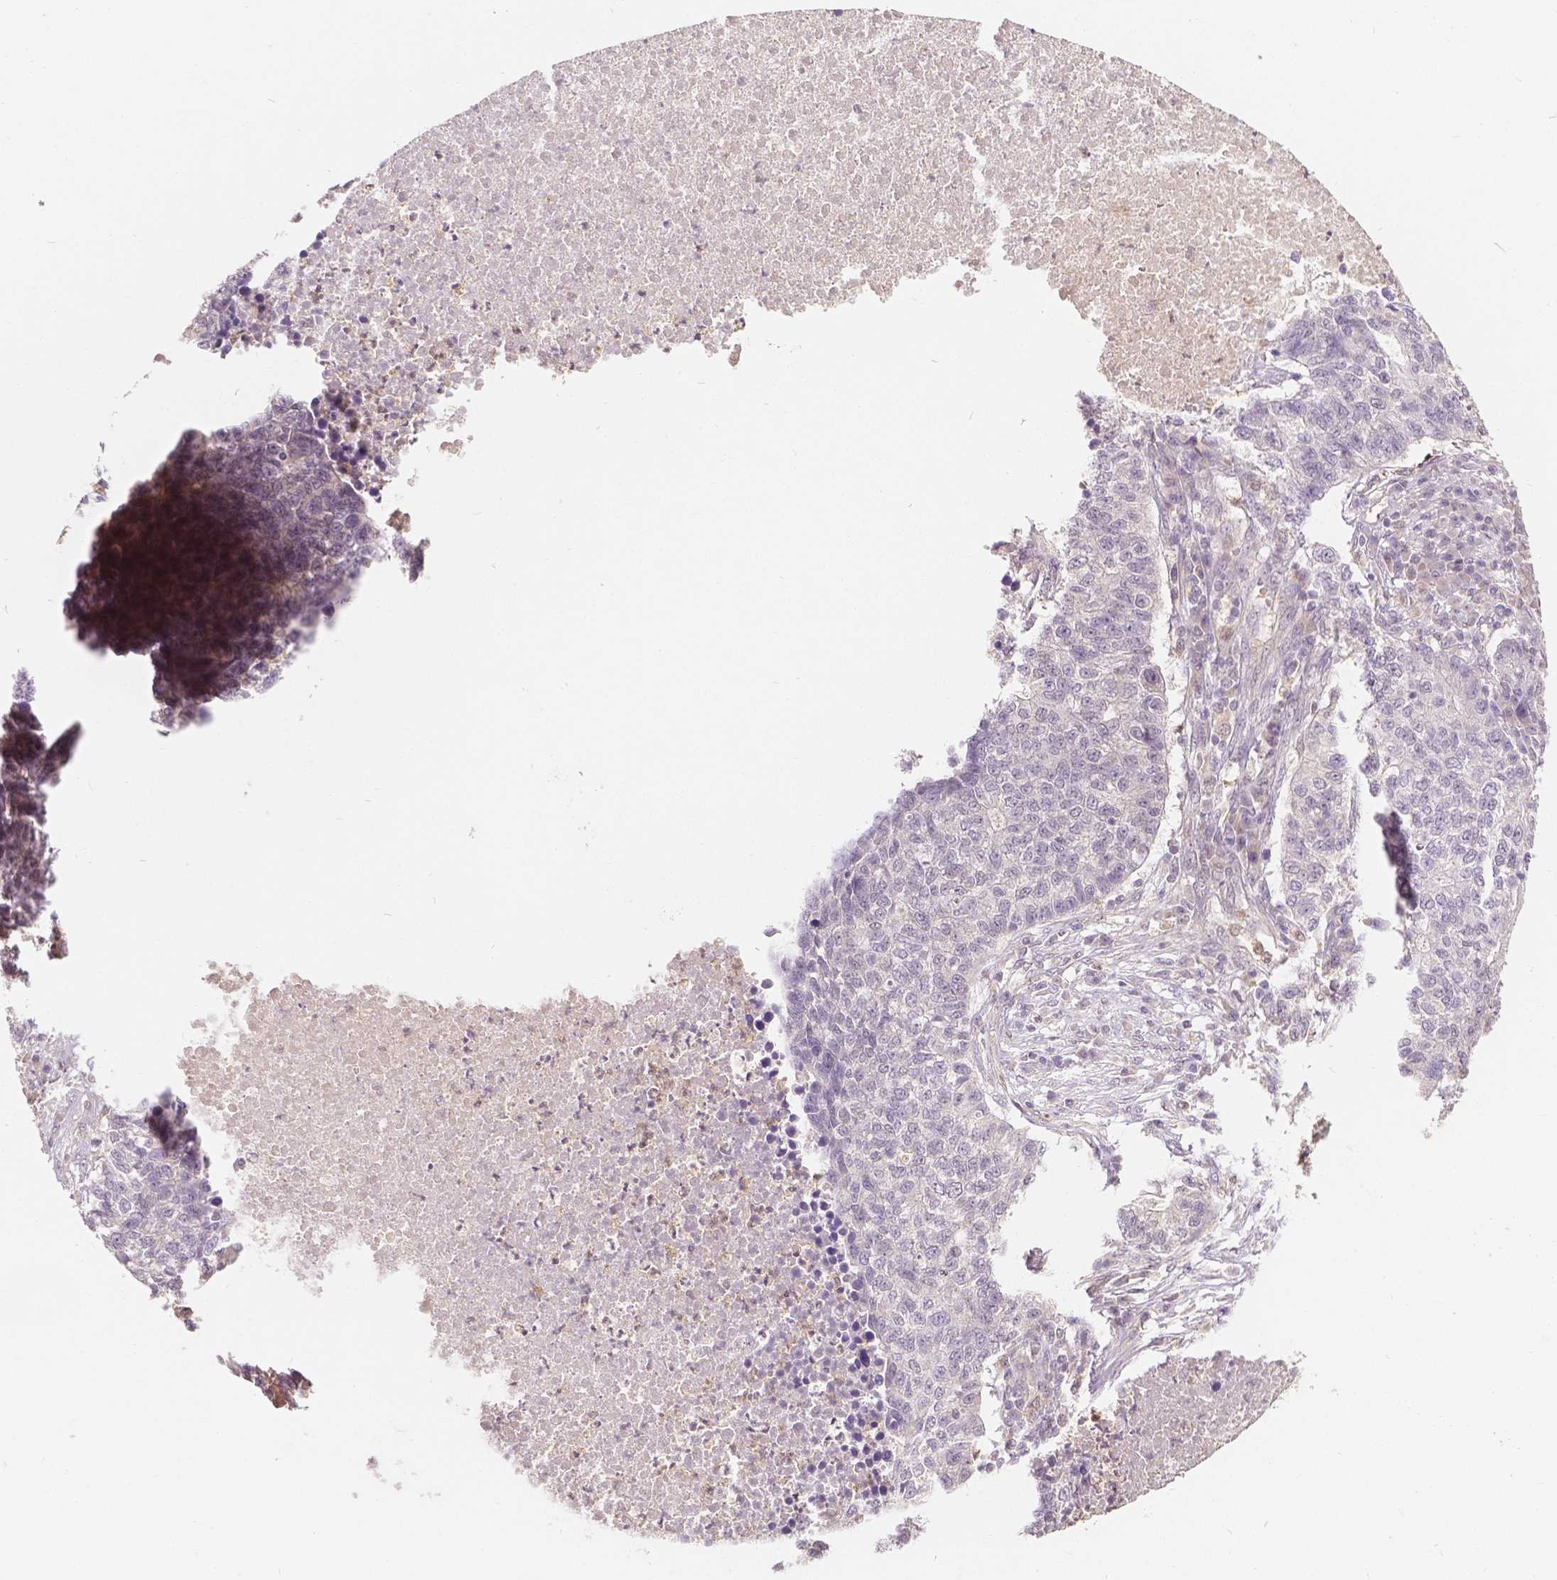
{"staining": {"intensity": "negative", "quantity": "none", "location": "none"}, "tissue": "lung cancer", "cell_type": "Tumor cells", "image_type": "cancer", "snomed": [{"axis": "morphology", "description": "Adenocarcinoma, NOS"}, {"axis": "topography", "description": "Lung"}], "caption": "Tumor cells show no significant staining in adenocarcinoma (lung). (Stains: DAB IHC with hematoxylin counter stain, Microscopy: brightfield microscopy at high magnification).", "gene": "NAPRT", "patient": {"sex": "male", "age": 57}}